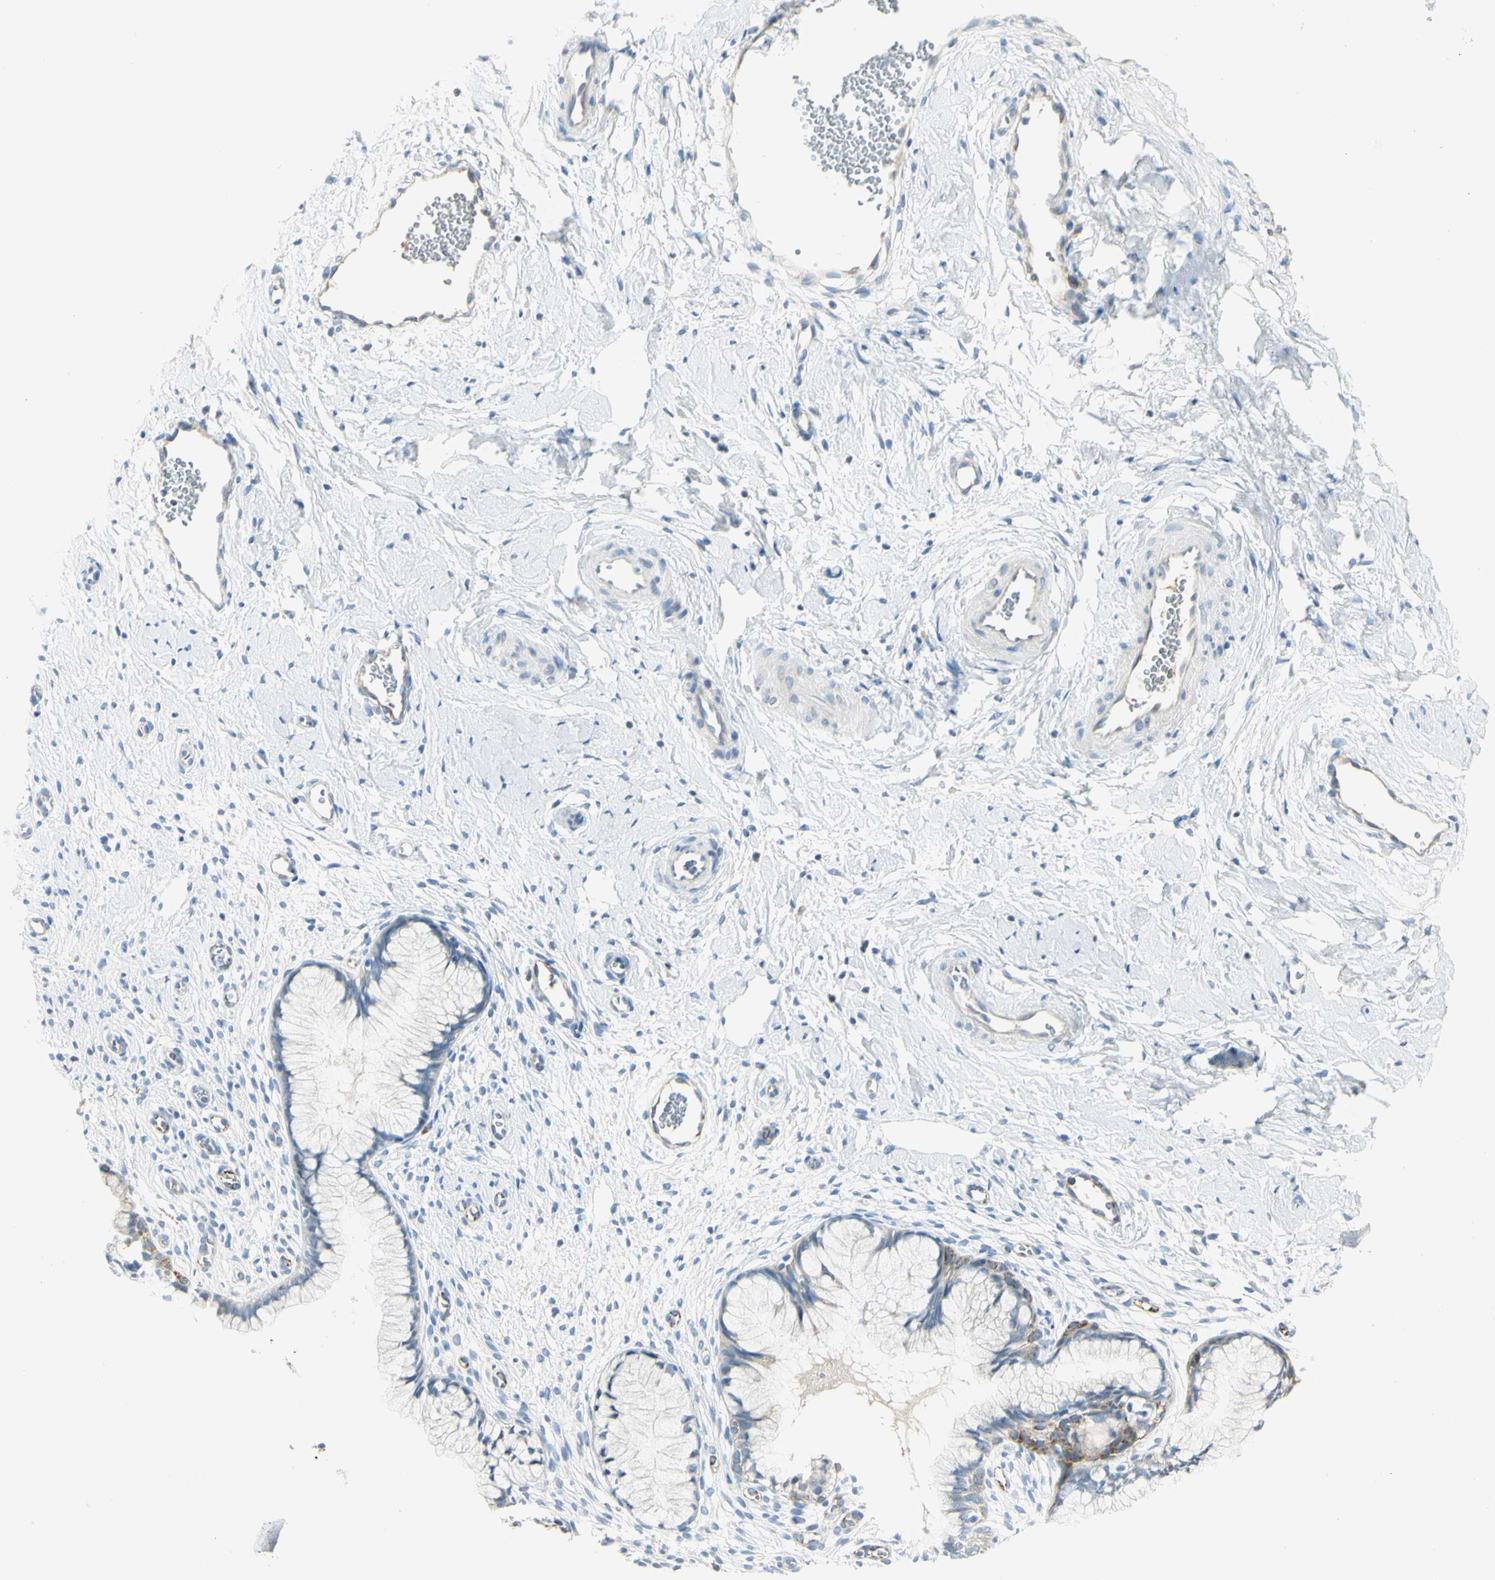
{"staining": {"intensity": "negative", "quantity": "none", "location": "none"}, "tissue": "cervix", "cell_type": "Glandular cells", "image_type": "normal", "snomed": [{"axis": "morphology", "description": "Normal tissue, NOS"}, {"axis": "topography", "description": "Cervix"}], "caption": "IHC of benign cervix shows no staining in glandular cells.", "gene": "SLC6A15", "patient": {"sex": "female", "age": 65}}